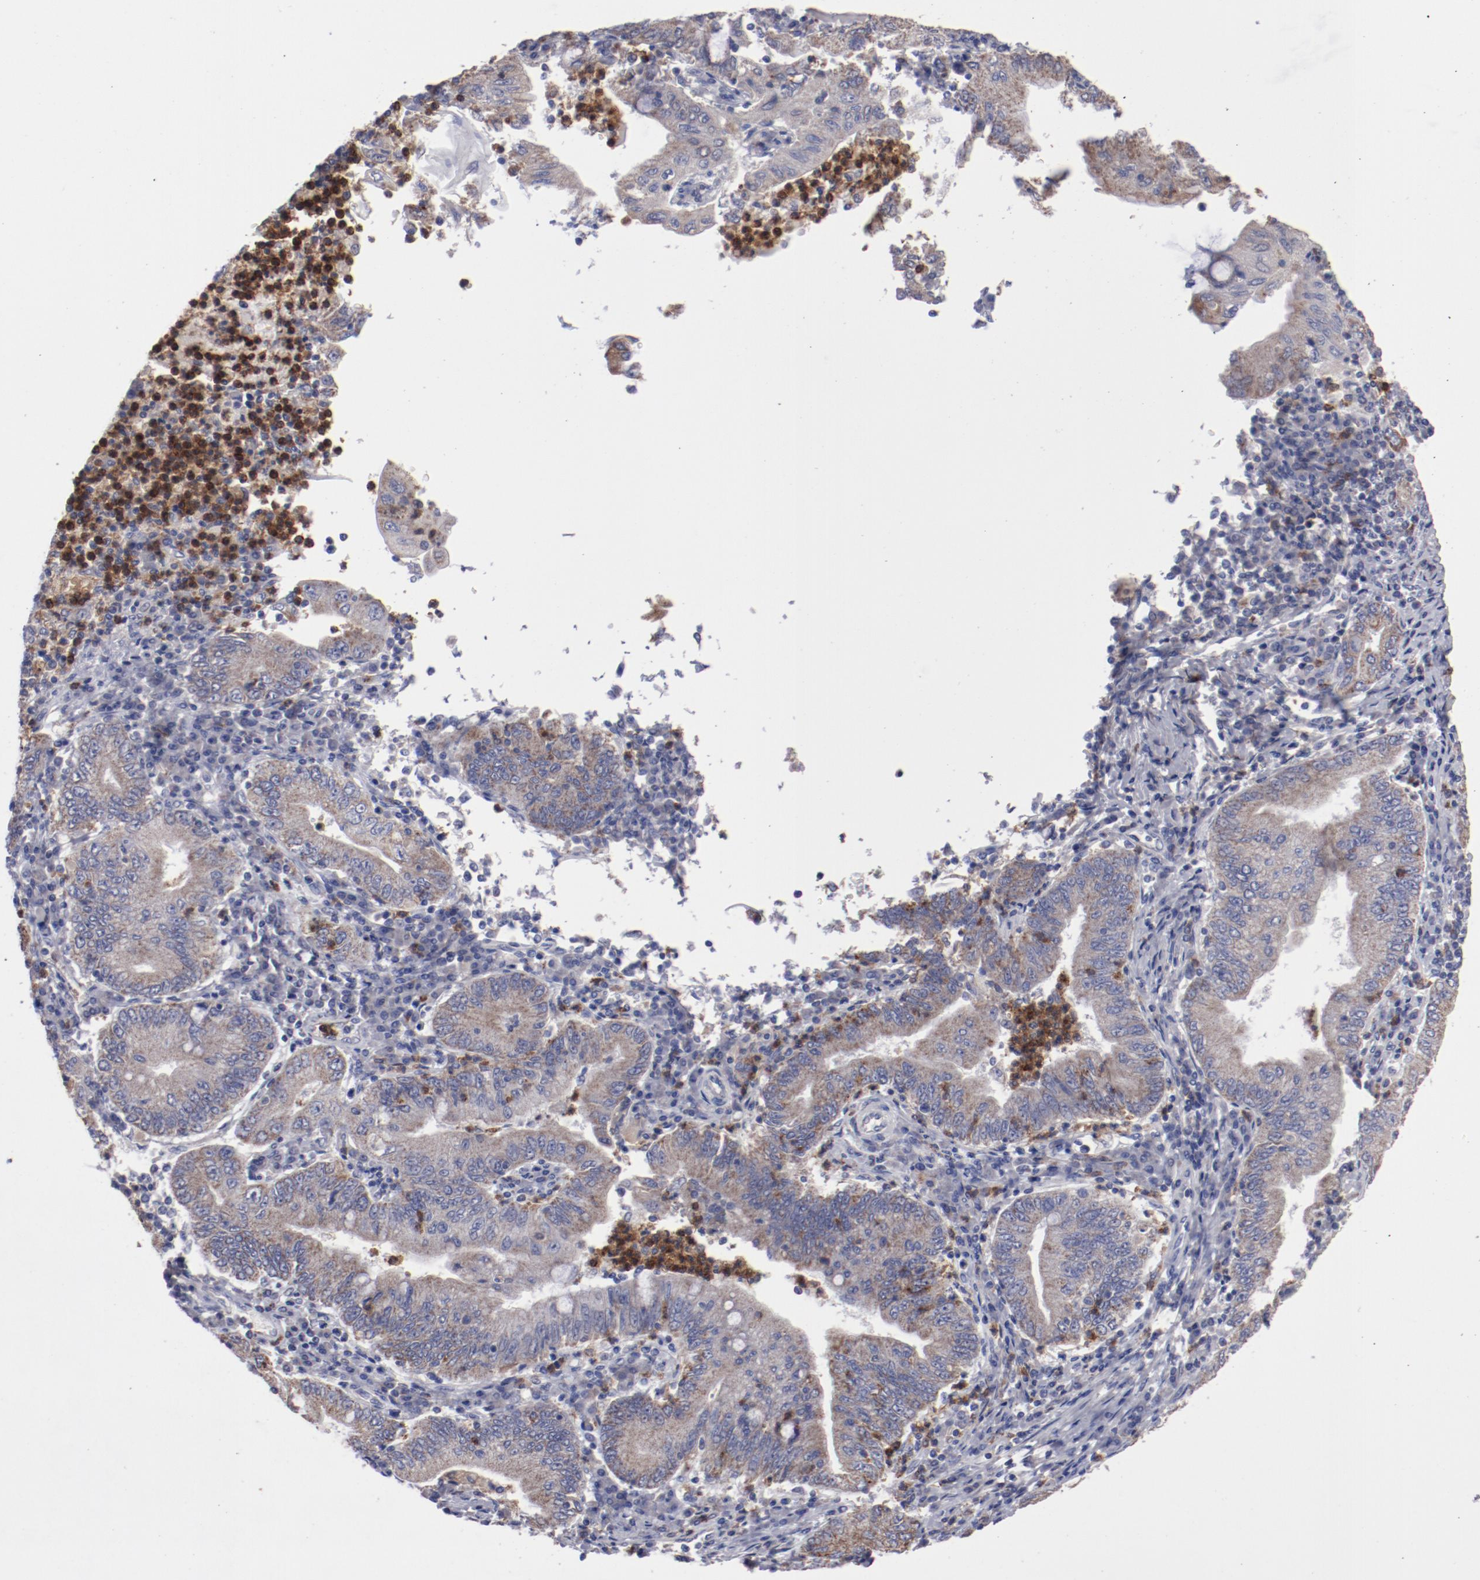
{"staining": {"intensity": "moderate", "quantity": ">75%", "location": "cytoplasmic/membranous"}, "tissue": "stomach cancer", "cell_type": "Tumor cells", "image_type": "cancer", "snomed": [{"axis": "morphology", "description": "Normal tissue, NOS"}, {"axis": "morphology", "description": "Adenocarcinoma, NOS"}, {"axis": "topography", "description": "Esophagus"}, {"axis": "topography", "description": "Stomach, upper"}, {"axis": "topography", "description": "Peripheral nerve tissue"}], "caption": "Immunohistochemistry (IHC) staining of stomach adenocarcinoma, which reveals medium levels of moderate cytoplasmic/membranous positivity in about >75% of tumor cells indicating moderate cytoplasmic/membranous protein positivity. The staining was performed using DAB (brown) for protein detection and nuclei were counterstained in hematoxylin (blue).", "gene": "FGR", "patient": {"sex": "male", "age": 62}}